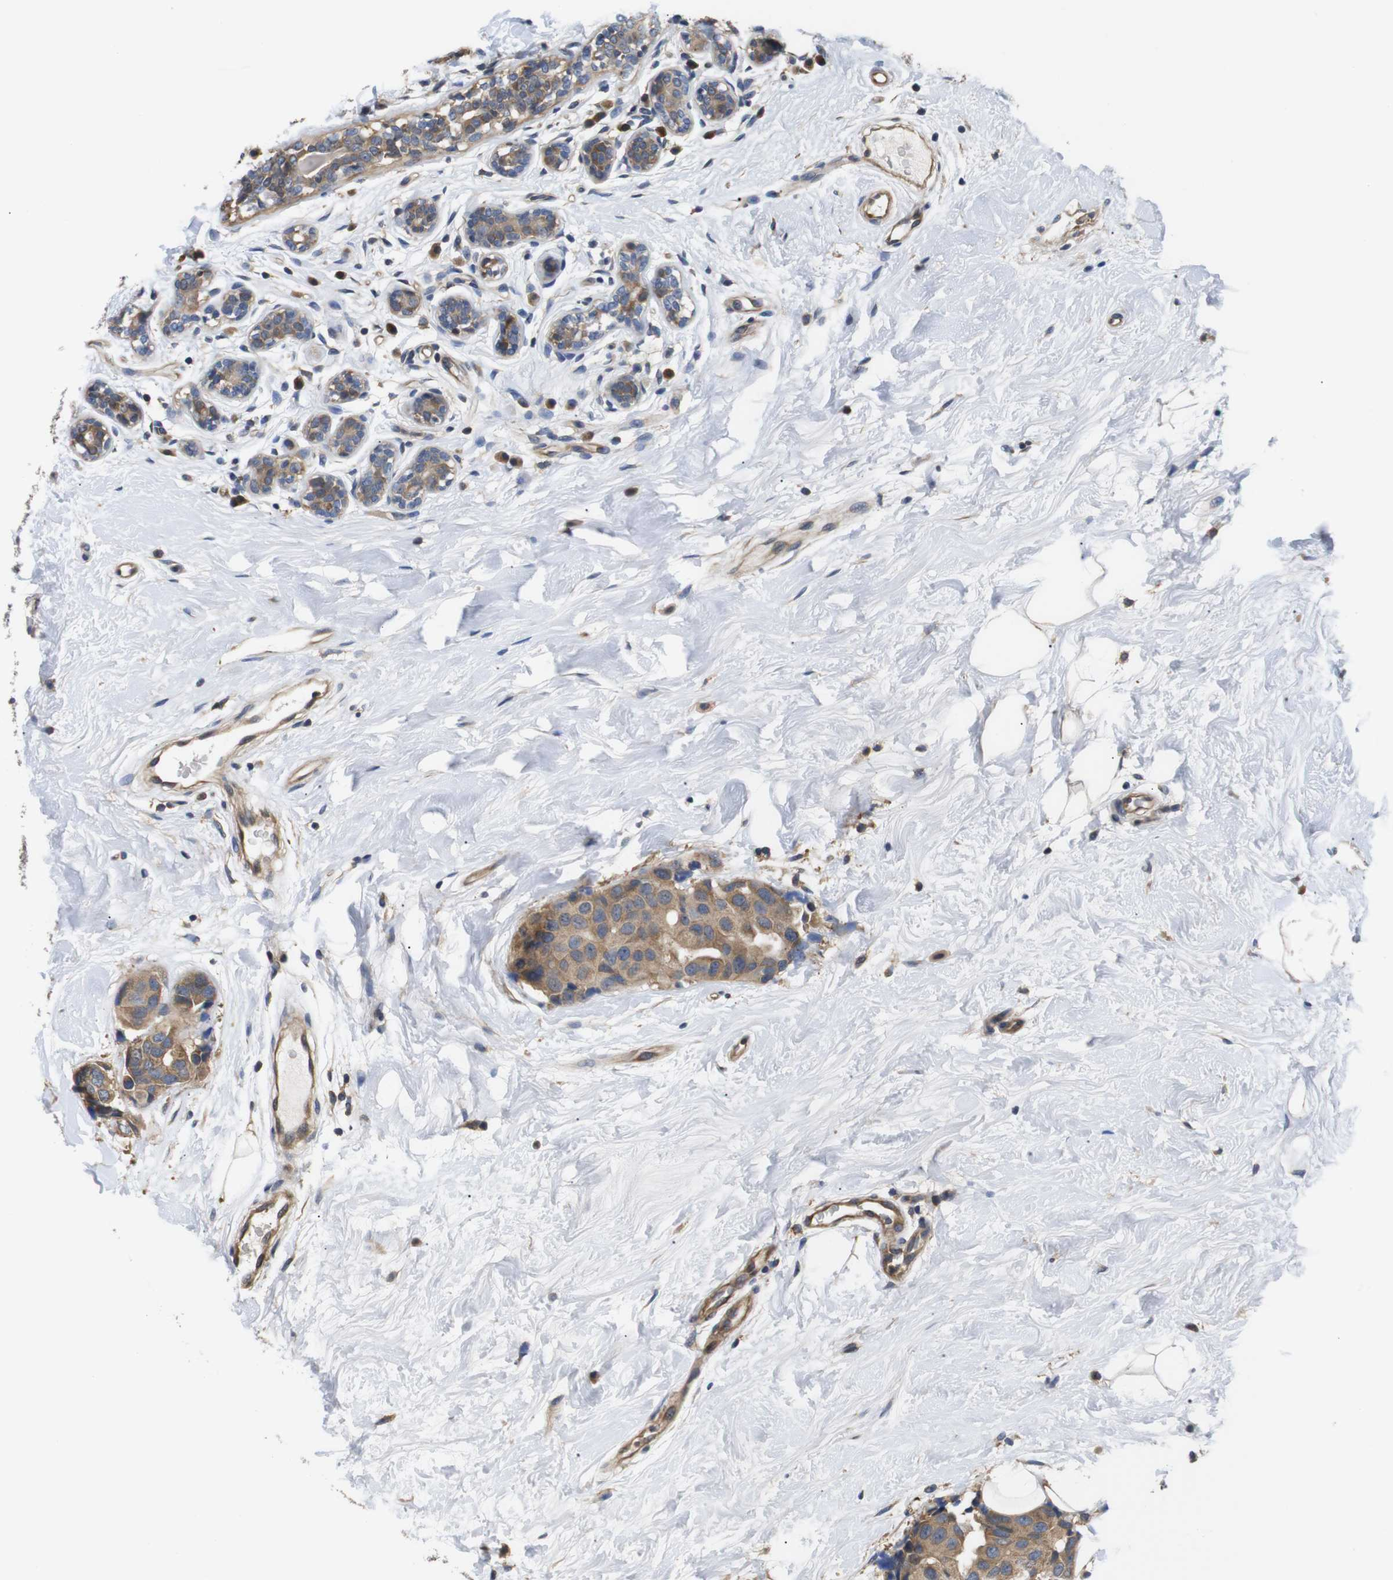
{"staining": {"intensity": "moderate", "quantity": ">75%", "location": "cytoplasmic/membranous"}, "tissue": "breast cancer", "cell_type": "Tumor cells", "image_type": "cancer", "snomed": [{"axis": "morphology", "description": "Normal tissue, NOS"}, {"axis": "morphology", "description": "Duct carcinoma"}, {"axis": "topography", "description": "Breast"}], "caption": "Tumor cells reveal medium levels of moderate cytoplasmic/membranous staining in about >75% of cells in human breast cancer (infiltrating ductal carcinoma).", "gene": "DDR1", "patient": {"sex": "female", "age": 39}}